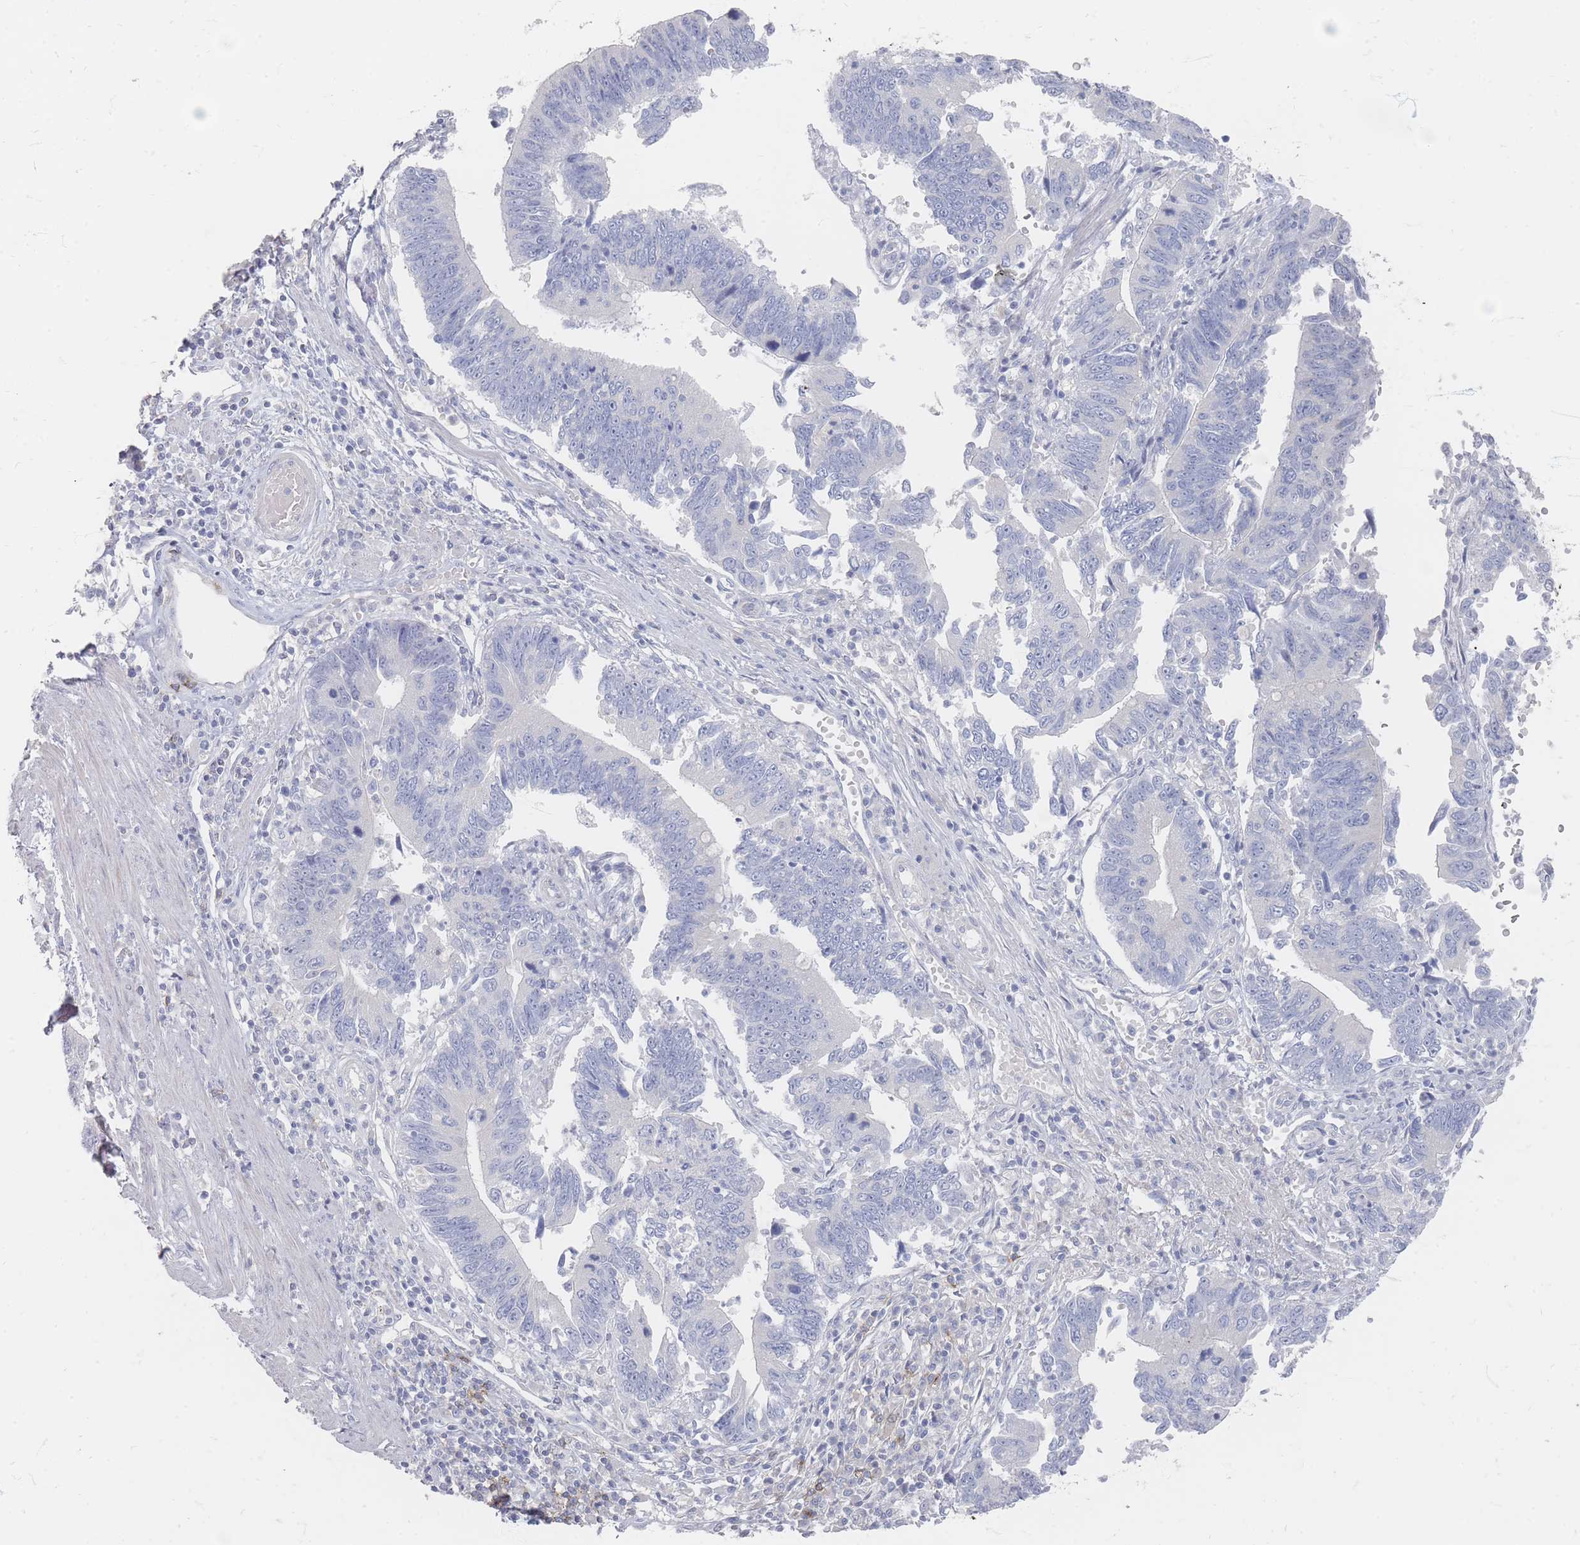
{"staining": {"intensity": "negative", "quantity": "none", "location": "none"}, "tissue": "stomach cancer", "cell_type": "Tumor cells", "image_type": "cancer", "snomed": [{"axis": "morphology", "description": "Adenocarcinoma, NOS"}, {"axis": "topography", "description": "Stomach"}], "caption": "Image shows no significant protein positivity in tumor cells of stomach cancer. (DAB (3,3'-diaminobenzidine) IHC visualized using brightfield microscopy, high magnification).", "gene": "CD37", "patient": {"sex": "male", "age": 59}}